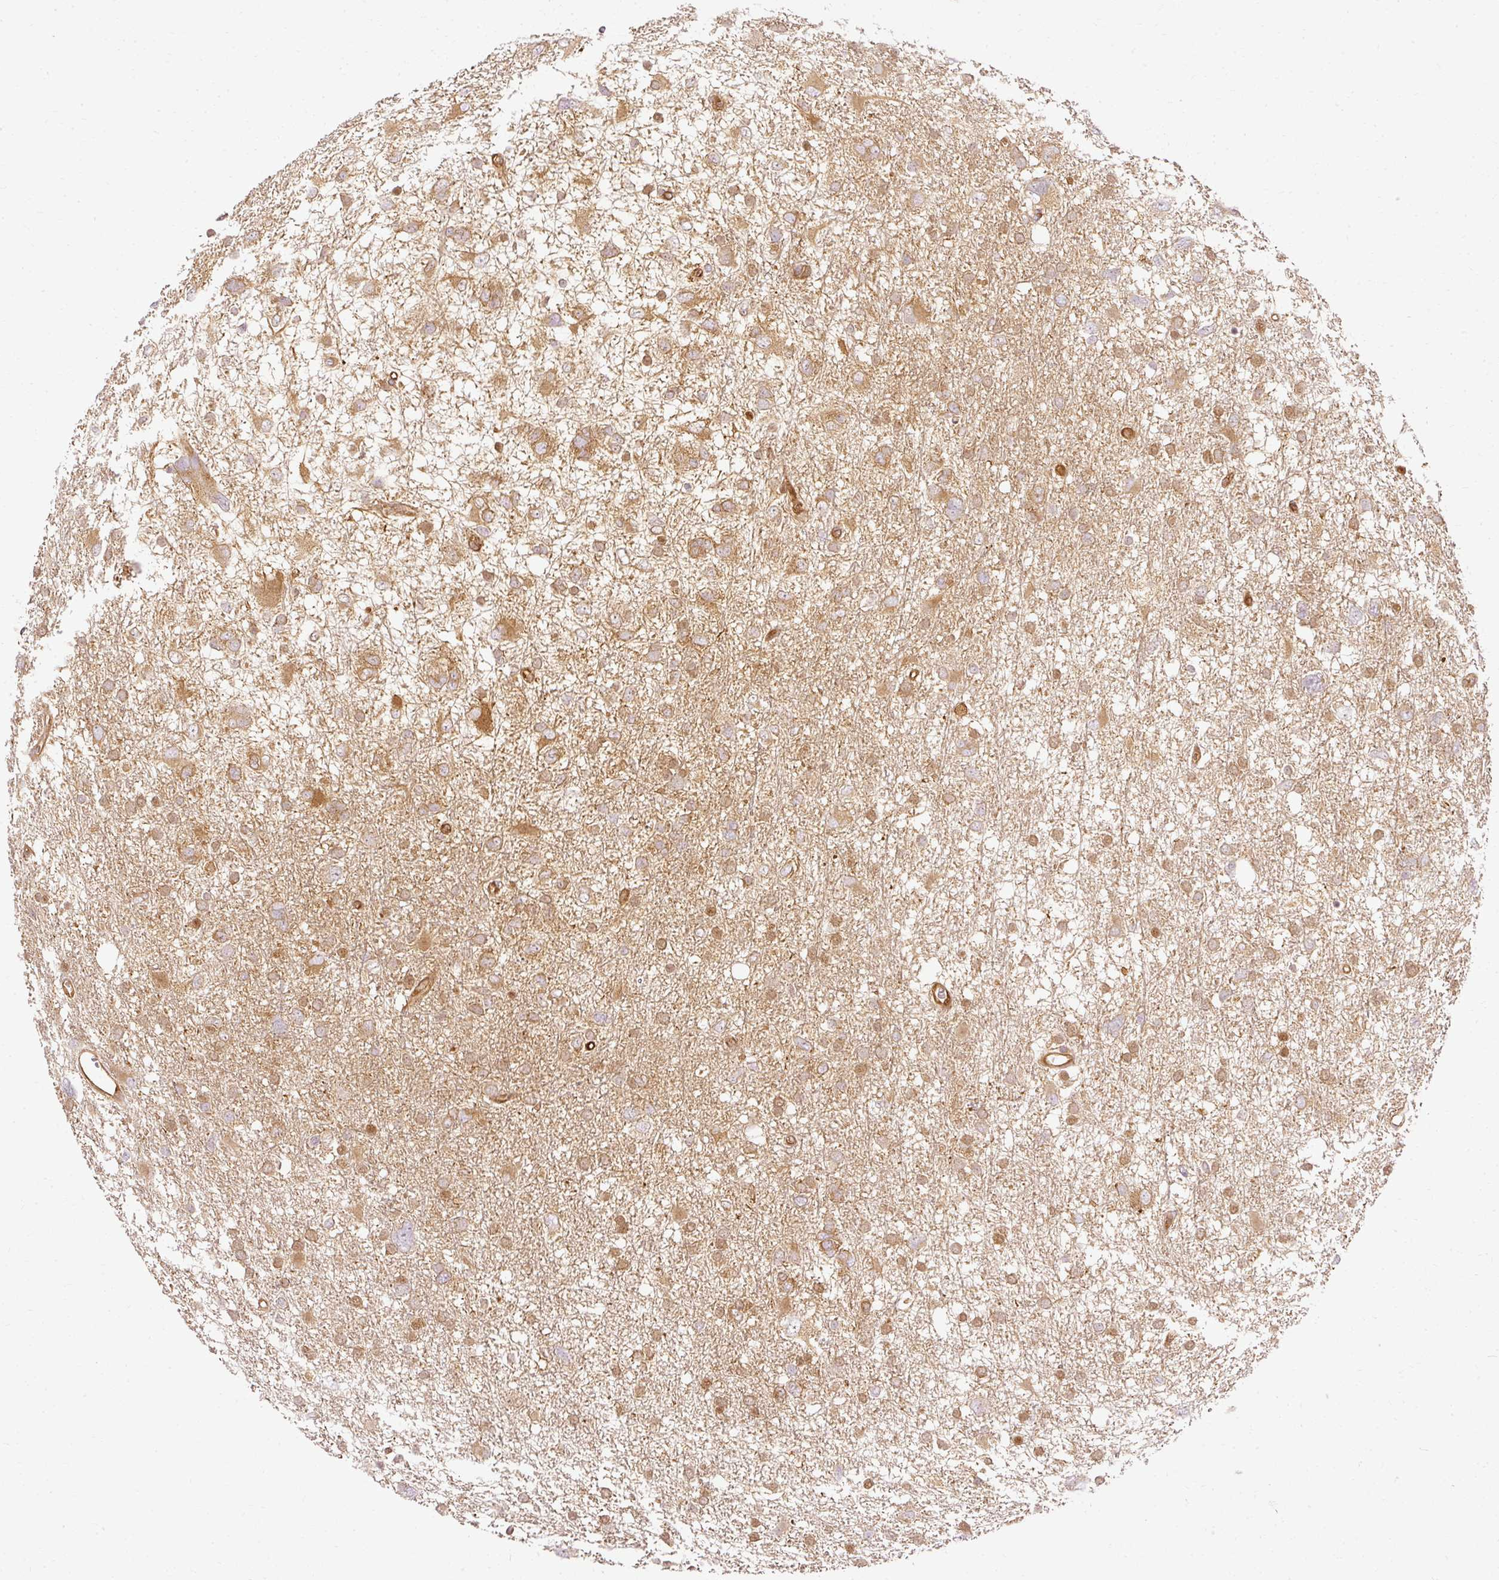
{"staining": {"intensity": "moderate", "quantity": ">75%", "location": "cytoplasmic/membranous"}, "tissue": "glioma", "cell_type": "Tumor cells", "image_type": "cancer", "snomed": [{"axis": "morphology", "description": "Glioma, malignant, High grade"}, {"axis": "topography", "description": "Brain"}], "caption": "A micrograph showing moderate cytoplasmic/membranous expression in about >75% of tumor cells in malignant glioma (high-grade), as visualized by brown immunohistochemical staining.", "gene": "ARMH3", "patient": {"sex": "male", "age": 61}}